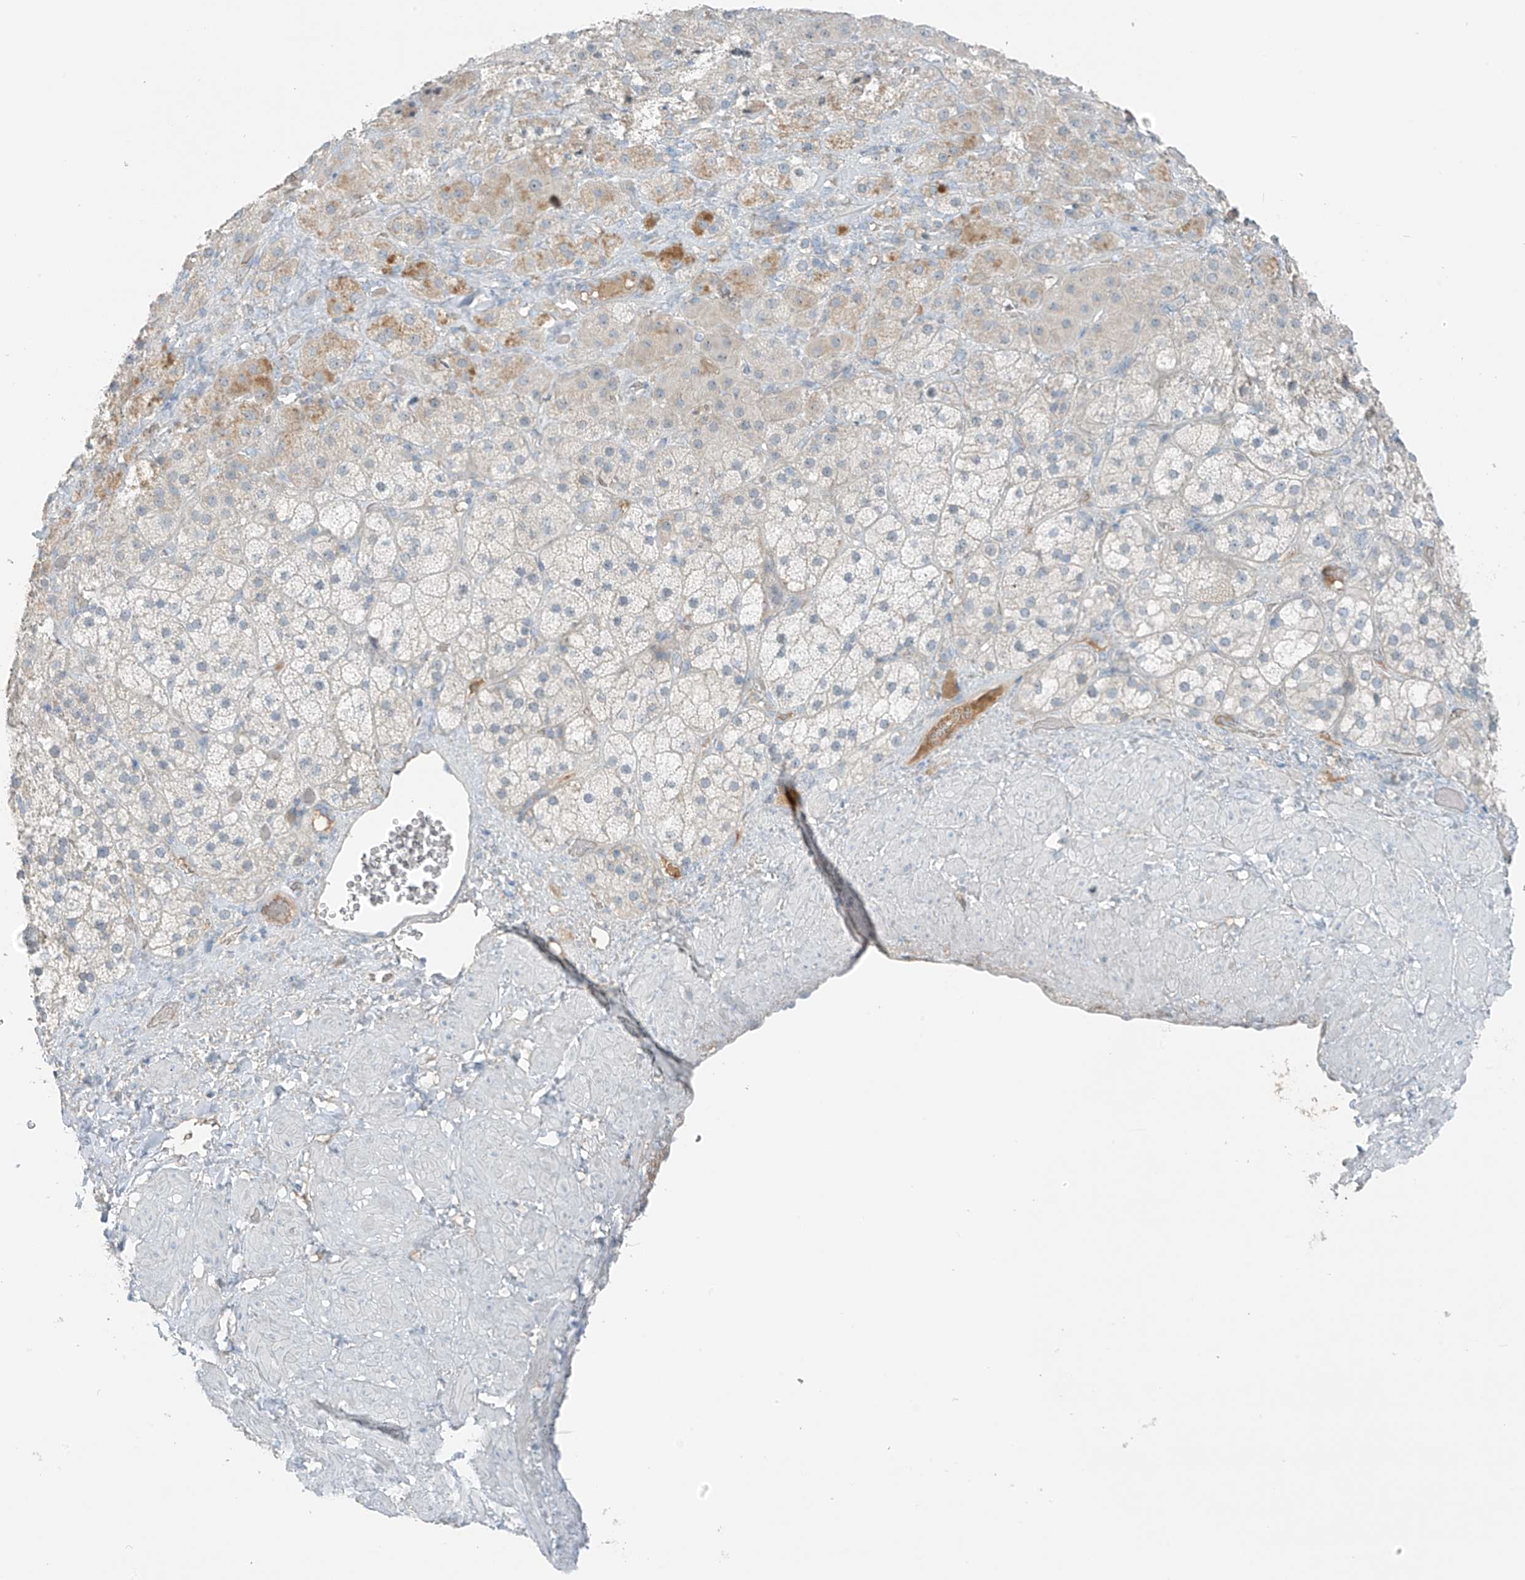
{"staining": {"intensity": "moderate", "quantity": "<25%", "location": "cytoplasmic/membranous"}, "tissue": "adrenal gland", "cell_type": "Glandular cells", "image_type": "normal", "snomed": [{"axis": "morphology", "description": "Normal tissue, NOS"}, {"axis": "topography", "description": "Adrenal gland"}], "caption": "Protein analysis of normal adrenal gland displays moderate cytoplasmic/membranous expression in about <25% of glandular cells.", "gene": "FAM131C", "patient": {"sex": "male", "age": 57}}